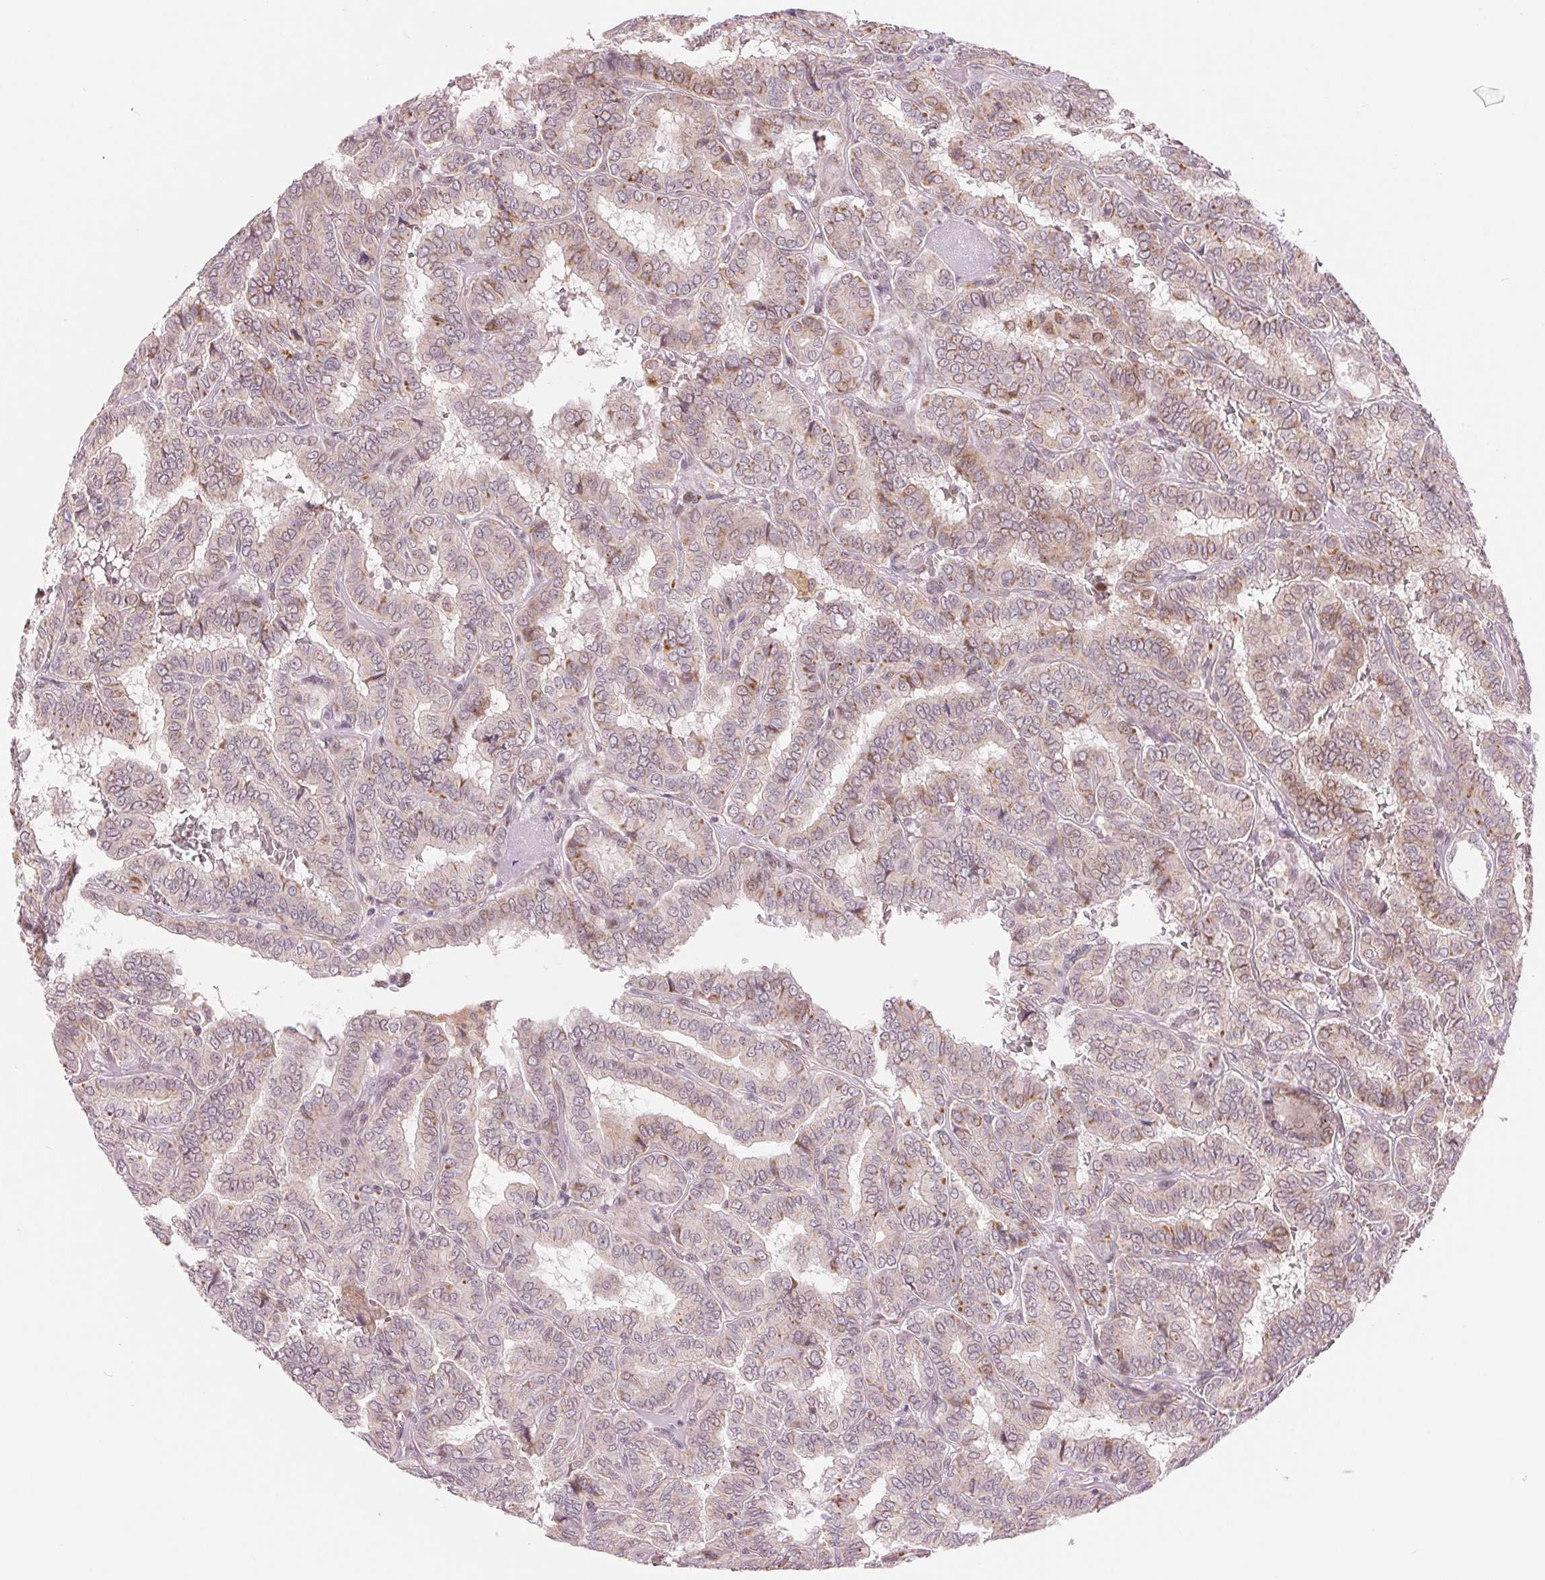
{"staining": {"intensity": "moderate", "quantity": "<25%", "location": "cytoplasmic/membranous"}, "tissue": "thyroid cancer", "cell_type": "Tumor cells", "image_type": "cancer", "snomed": [{"axis": "morphology", "description": "Papillary adenocarcinoma, NOS"}, {"axis": "topography", "description": "Thyroid gland"}], "caption": "The histopathology image displays a brown stain indicating the presence of a protein in the cytoplasmic/membranous of tumor cells in papillary adenocarcinoma (thyroid).", "gene": "ARHGAP32", "patient": {"sex": "female", "age": 46}}